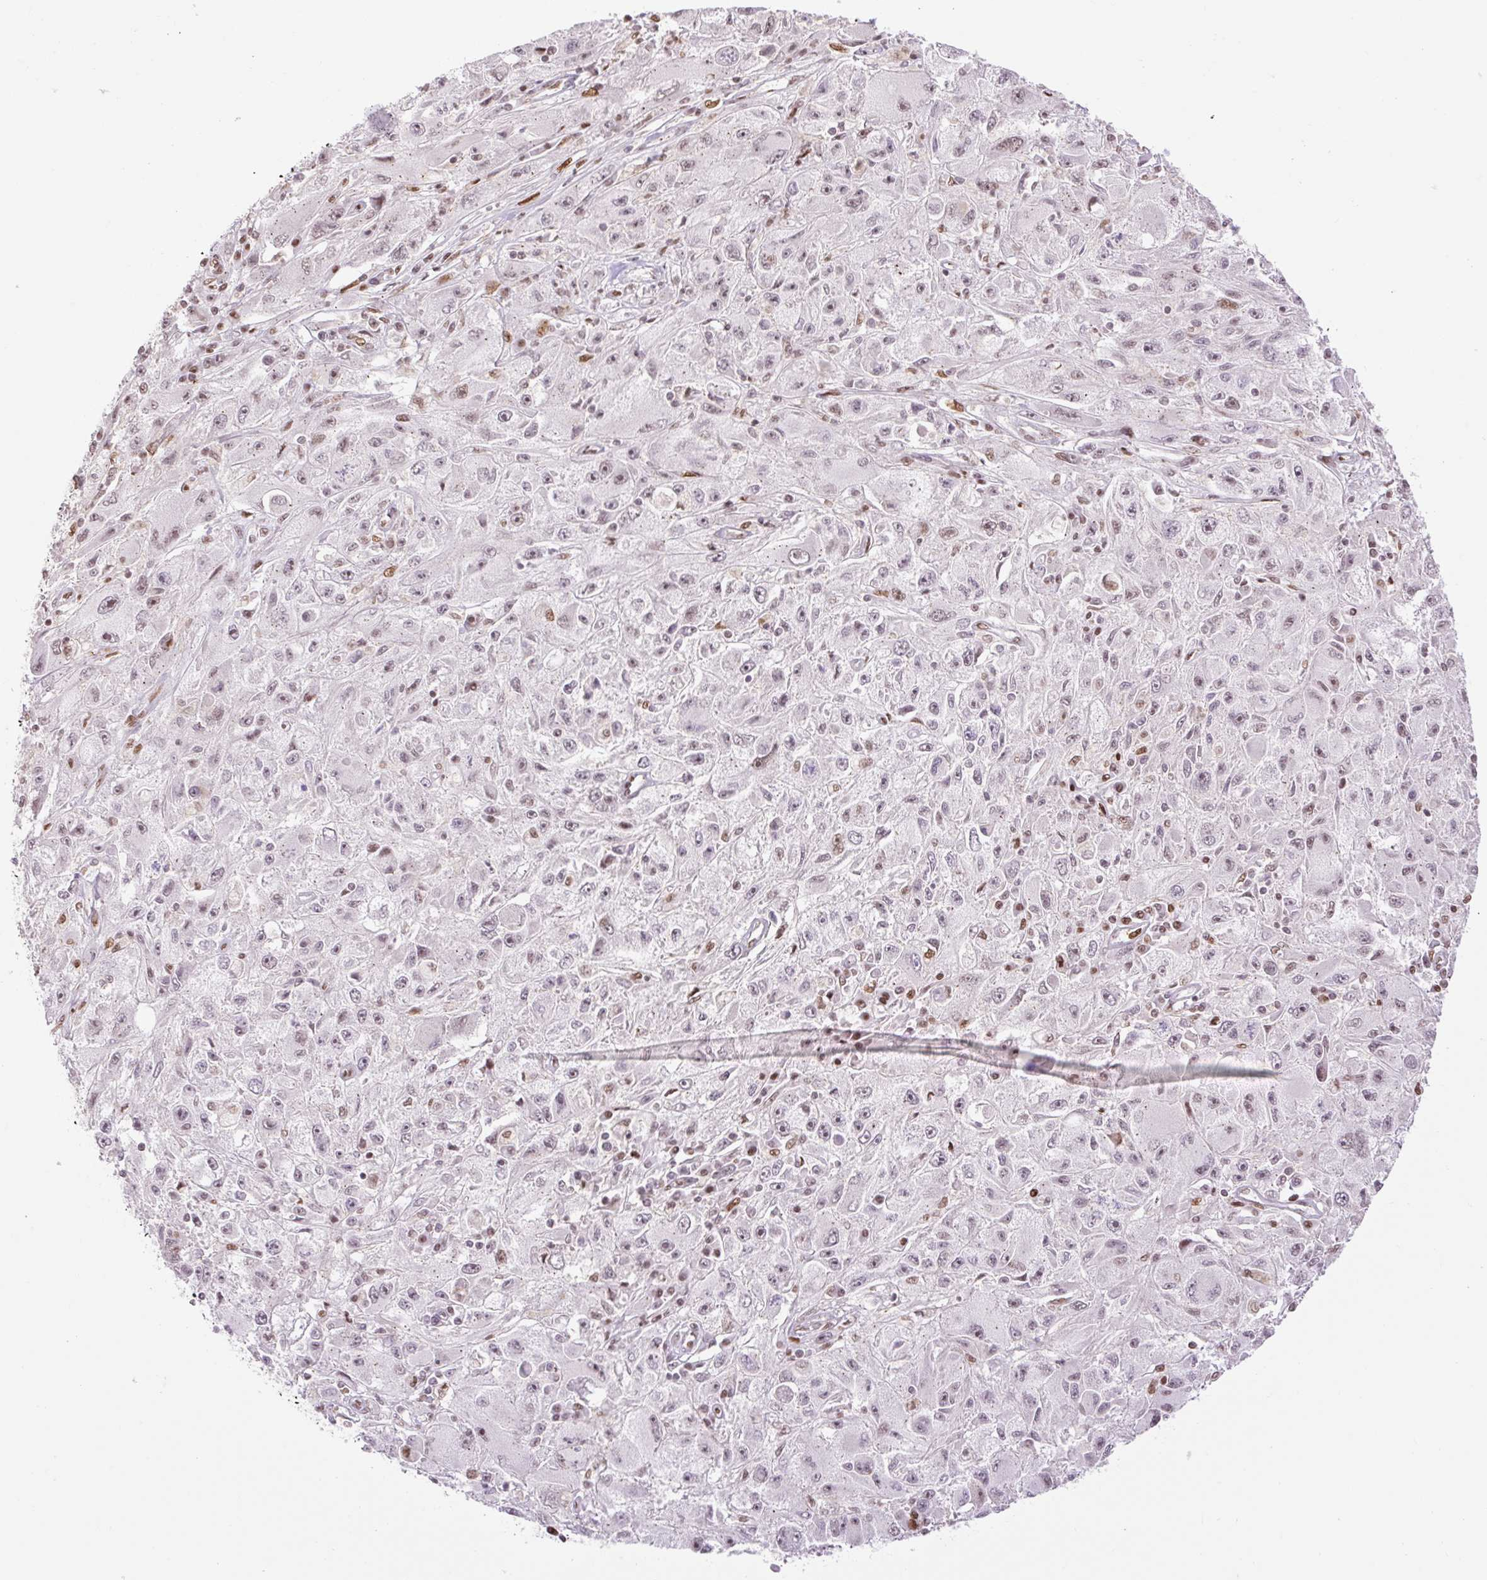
{"staining": {"intensity": "moderate", "quantity": "<25%", "location": "nuclear"}, "tissue": "melanoma", "cell_type": "Tumor cells", "image_type": "cancer", "snomed": [{"axis": "morphology", "description": "Malignant melanoma, Metastatic site"}, {"axis": "topography", "description": "Skin"}], "caption": "A high-resolution image shows immunohistochemistry (IHC) staining of melanoma, which displays moderate nuclear staining in about <25% of tumor cells. (Brightfield microscopy of DAB IHC at high magnification).", "gene": "RIPPLY3", "patient": {"sex": "male", "age": 53}}